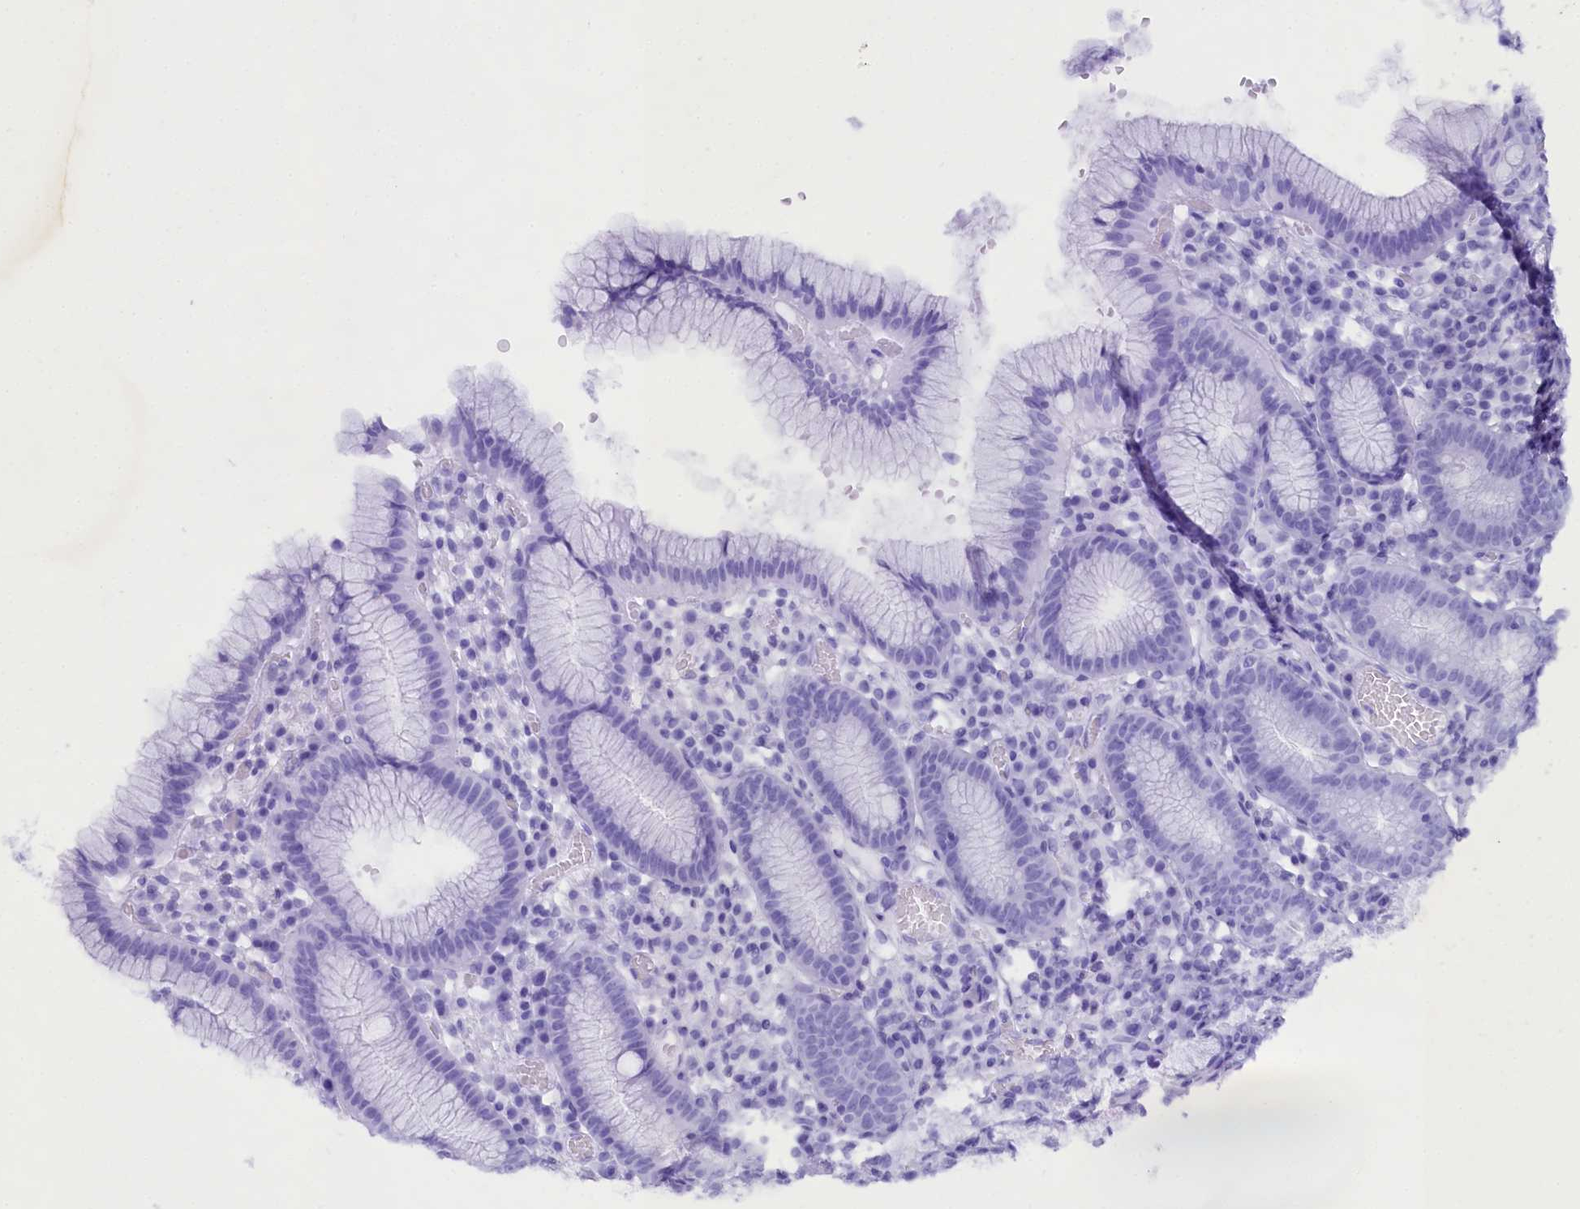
{"staining": {"intensity": "negative", "quantity": "none", "location": "none"}, "tissue": "stomach", "cell_type": "Glandular cells", "image_type": "normal", "snomed": [{"axis": "morphology", "description": "Normal tissue, NOS"}, {"axis": "topography", "description": "Stomach"}], "caption": "Benign stomach was stained to show a protein in brown. There is no significant staining in glandular cells. (IHC, brightfield microscopy, high magnification).", "gene": "CD99", "patient": {"sex": "male", "age": 55}}